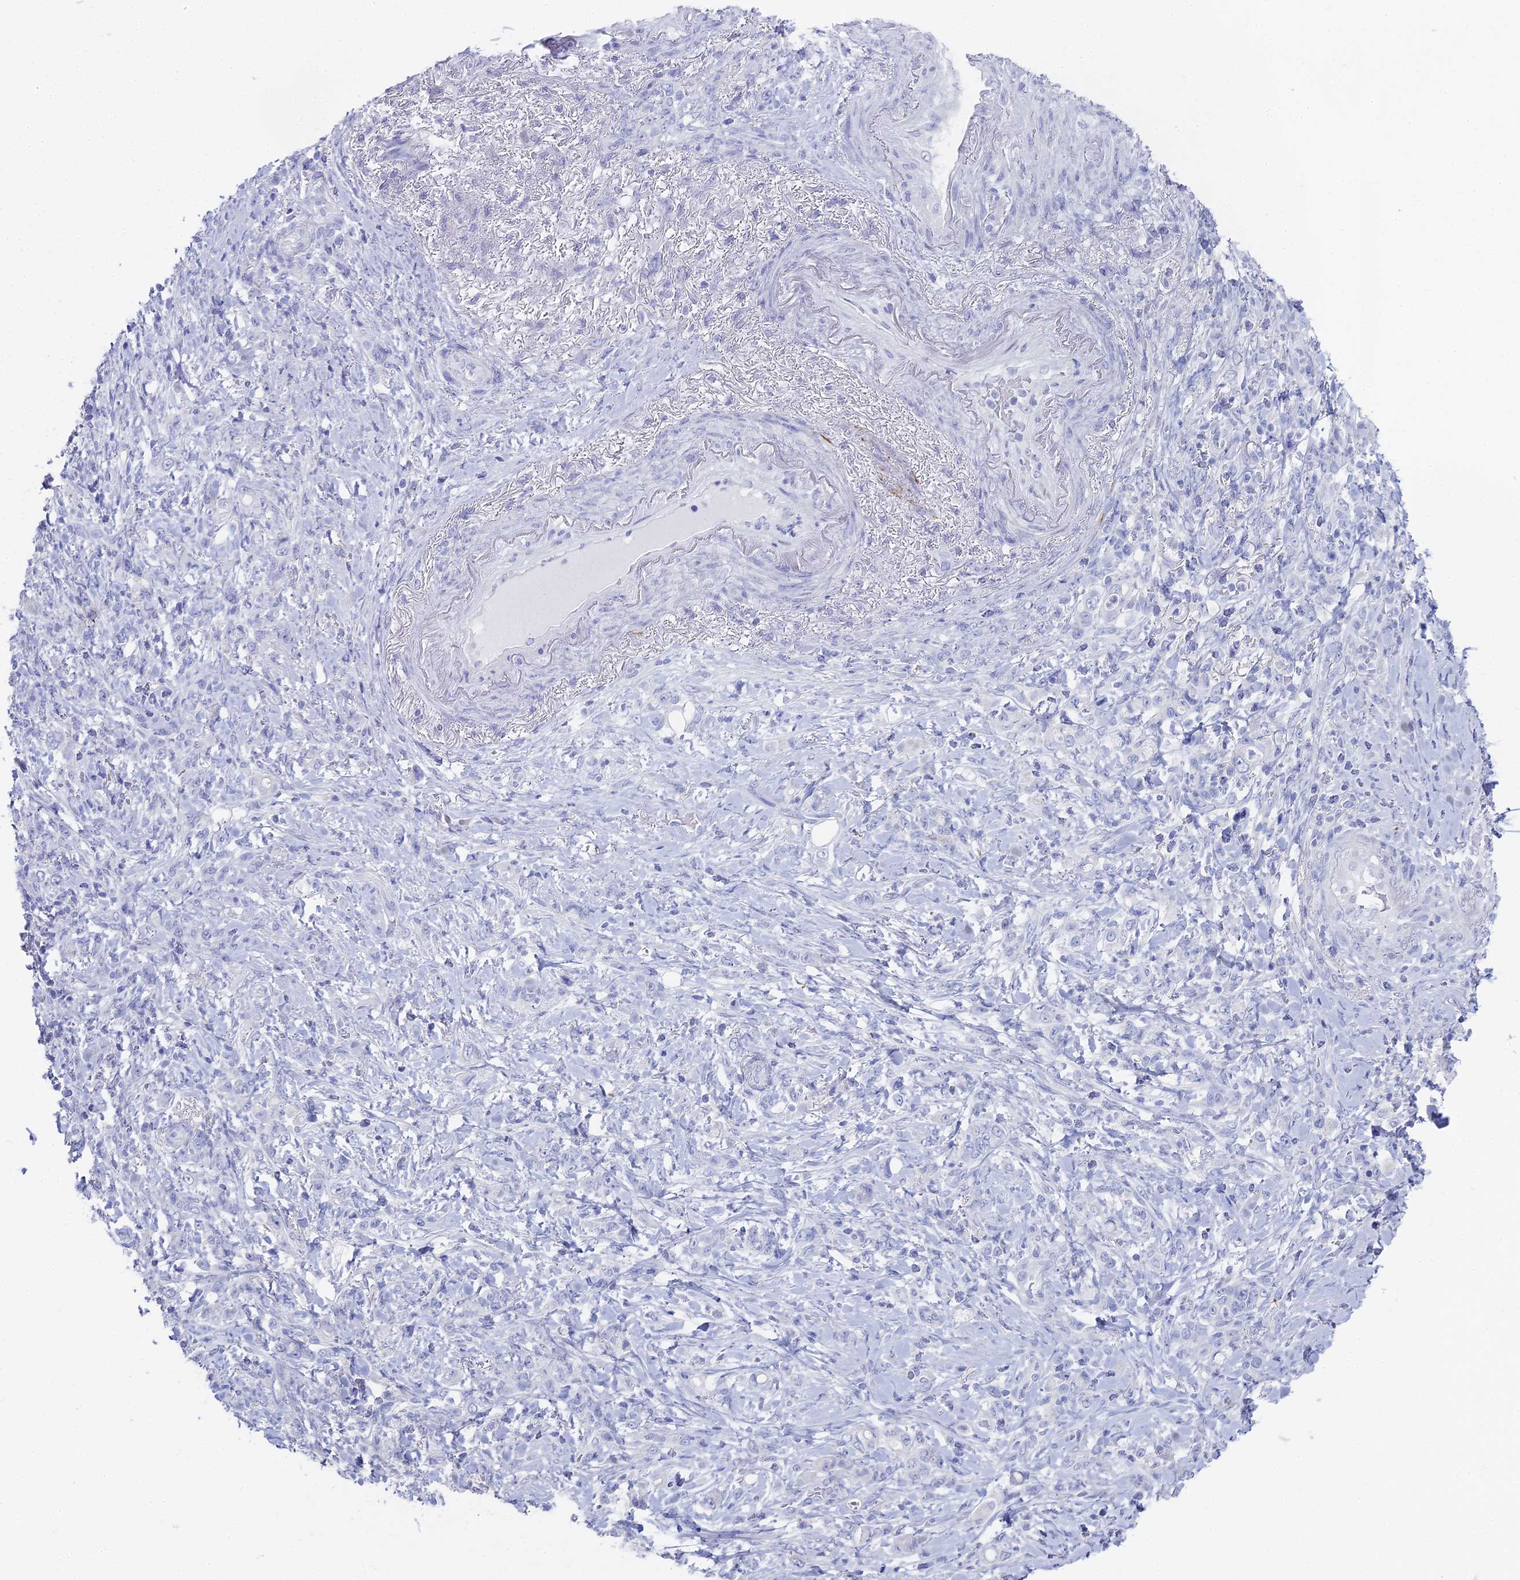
{"staining": {"intensity": "negative", "quantity": "none", "location": "none"}, "tissue": "stomach cancer", "cell_type": "Tumor cells", "image_type": "cancer", "snomed": [{"axis": "morphology", "description": "Normal tissue, NOS"}, {"axis": "morphology", "description": "Adenocarcinoma, NOS"}, {"axis": "topography", "description": "Stomach"}], "caption": "Tumor cells are negative for brown protein staining in stomach cancer.", "gene": "ALPP", "patient": {"sex": "female", "age": 79}}